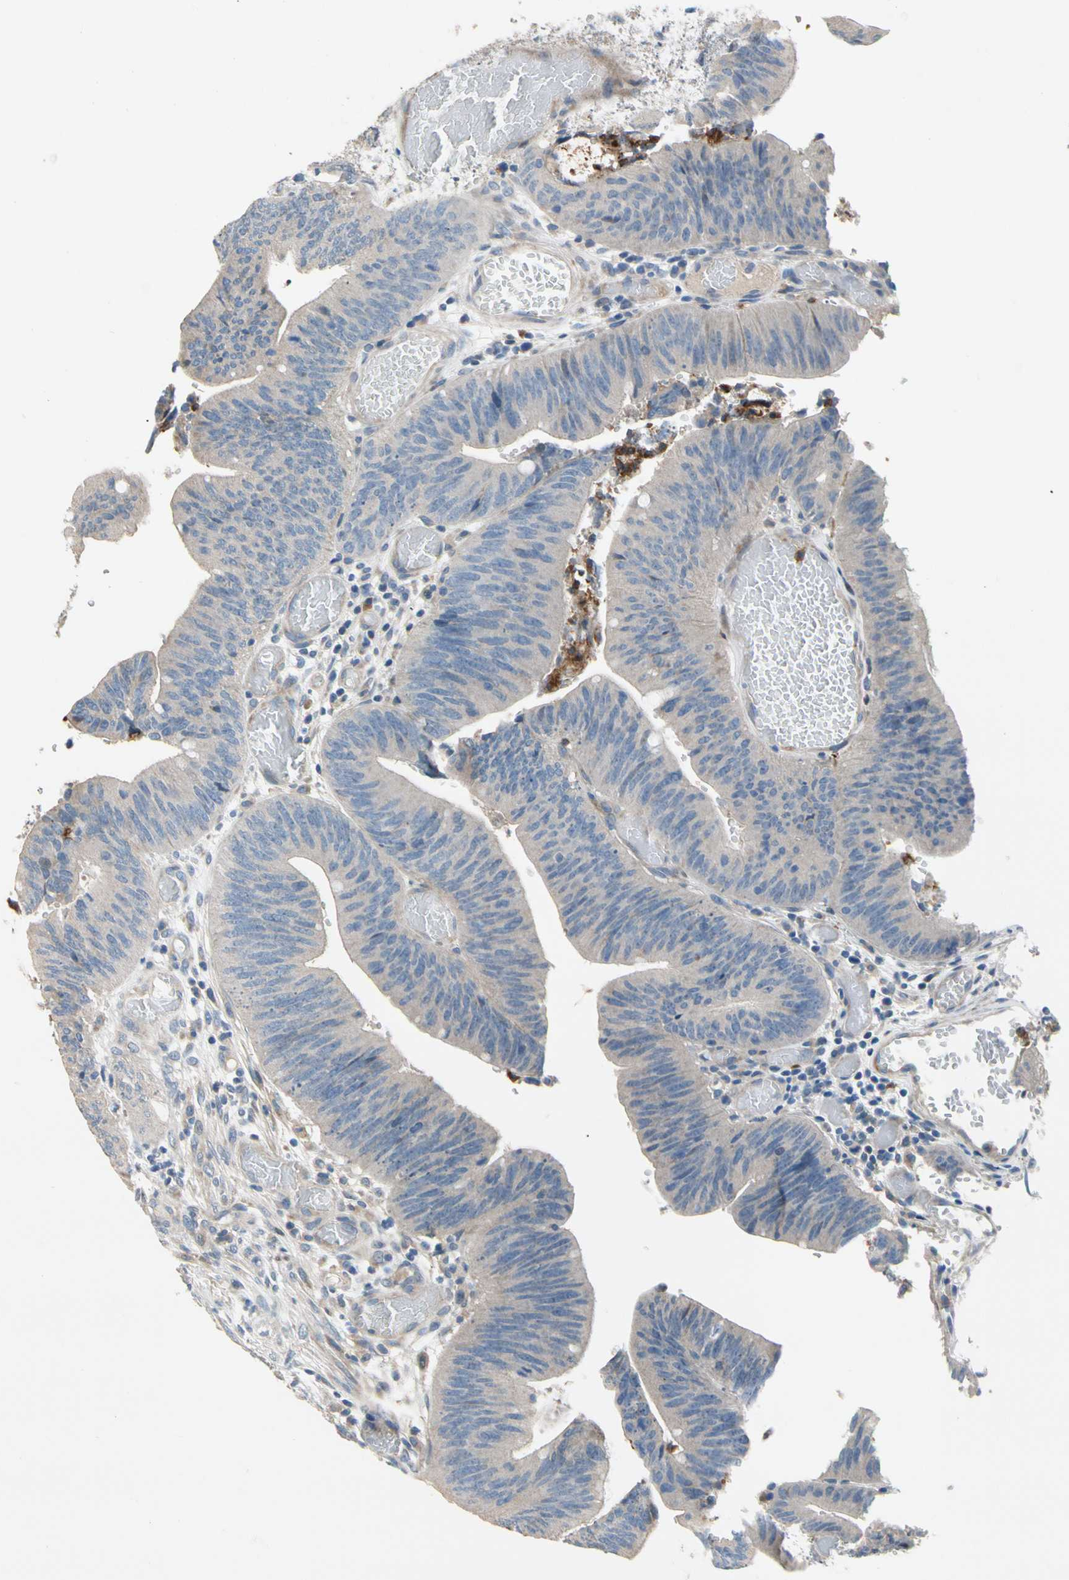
{"staining": {"intensity": "negative", "quantity": "none", "location": "none"}, "tissue": "colorectal cancer", "cell_type": "Tumor cells", "image_type": "cancer", "snomed": [{"axis": "morphology", "description": "Adenocarcinoma, NOS"}, {"axis": "topography", "description": "Rectum"}], "caption": "DAB (3,3'-diaminobenzidine) immunohistochemical staining of human colorectal cancer reveals no significant expression in tumor cells.", "gene": "SIGLEC5", "patient": {"sex": "female", "age": 66}}